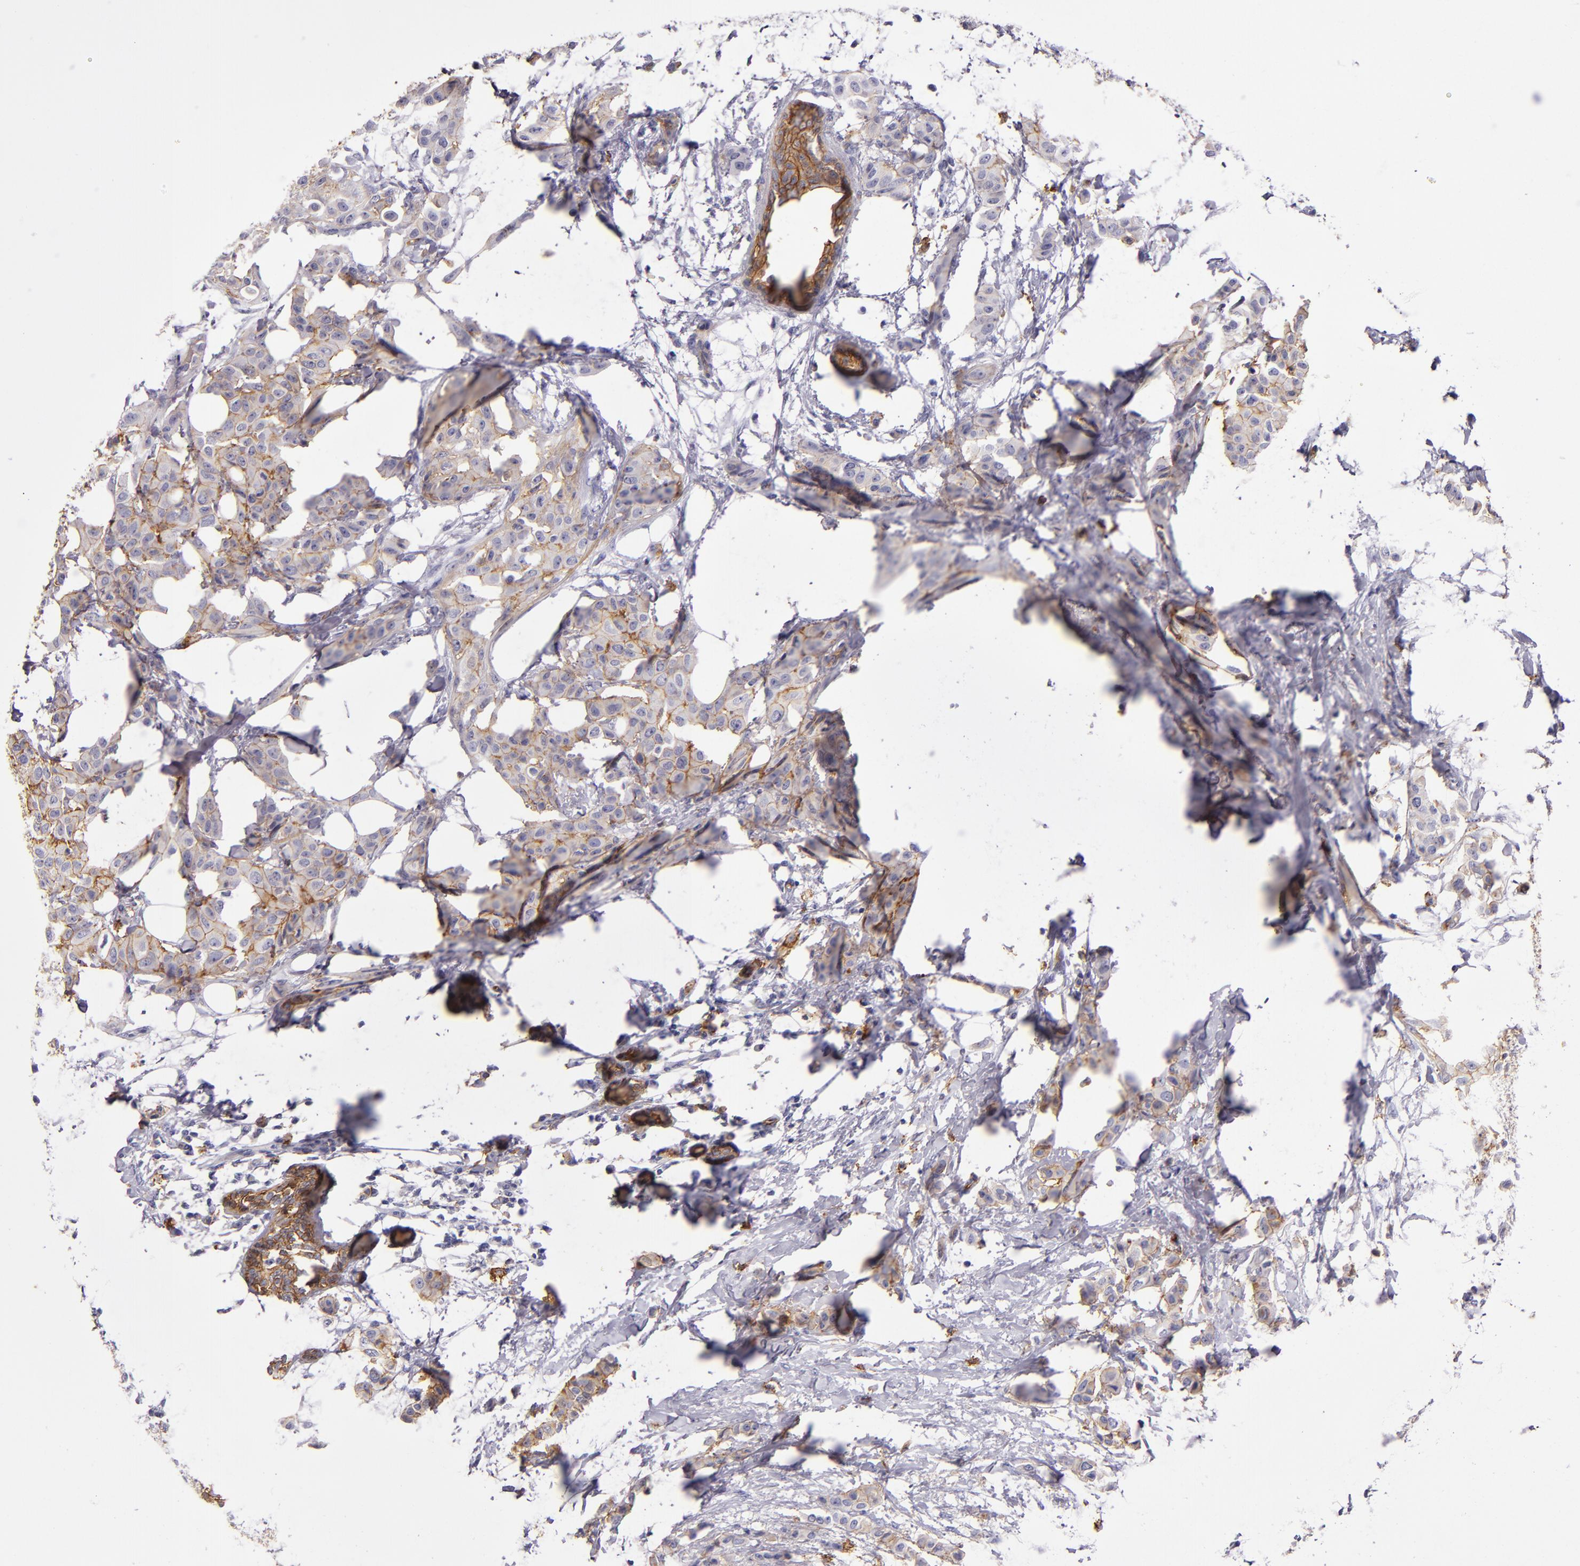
{"staining": {"intensity": "moderate", "quantity": ">75%", "location": "cytoplasmic/membranous"}, "tissue": "breast cancer", "cell_type": "Tumor cells", "image_type": "cancer", "snomed": [{"axis": "morphology", "description": "Duct carcinoma"}, {"axis": "topography", "description": "Breast"}], "caption": "Immunohistochemical staining of breast cancer (infiltrating ductal carcinoma) displays medium levels of moderate cytoplasmic/membranous positivity in approximately >75% of tumor cells.", "gene": "CD9", "patient": {"sex": "female", "age": 40}}